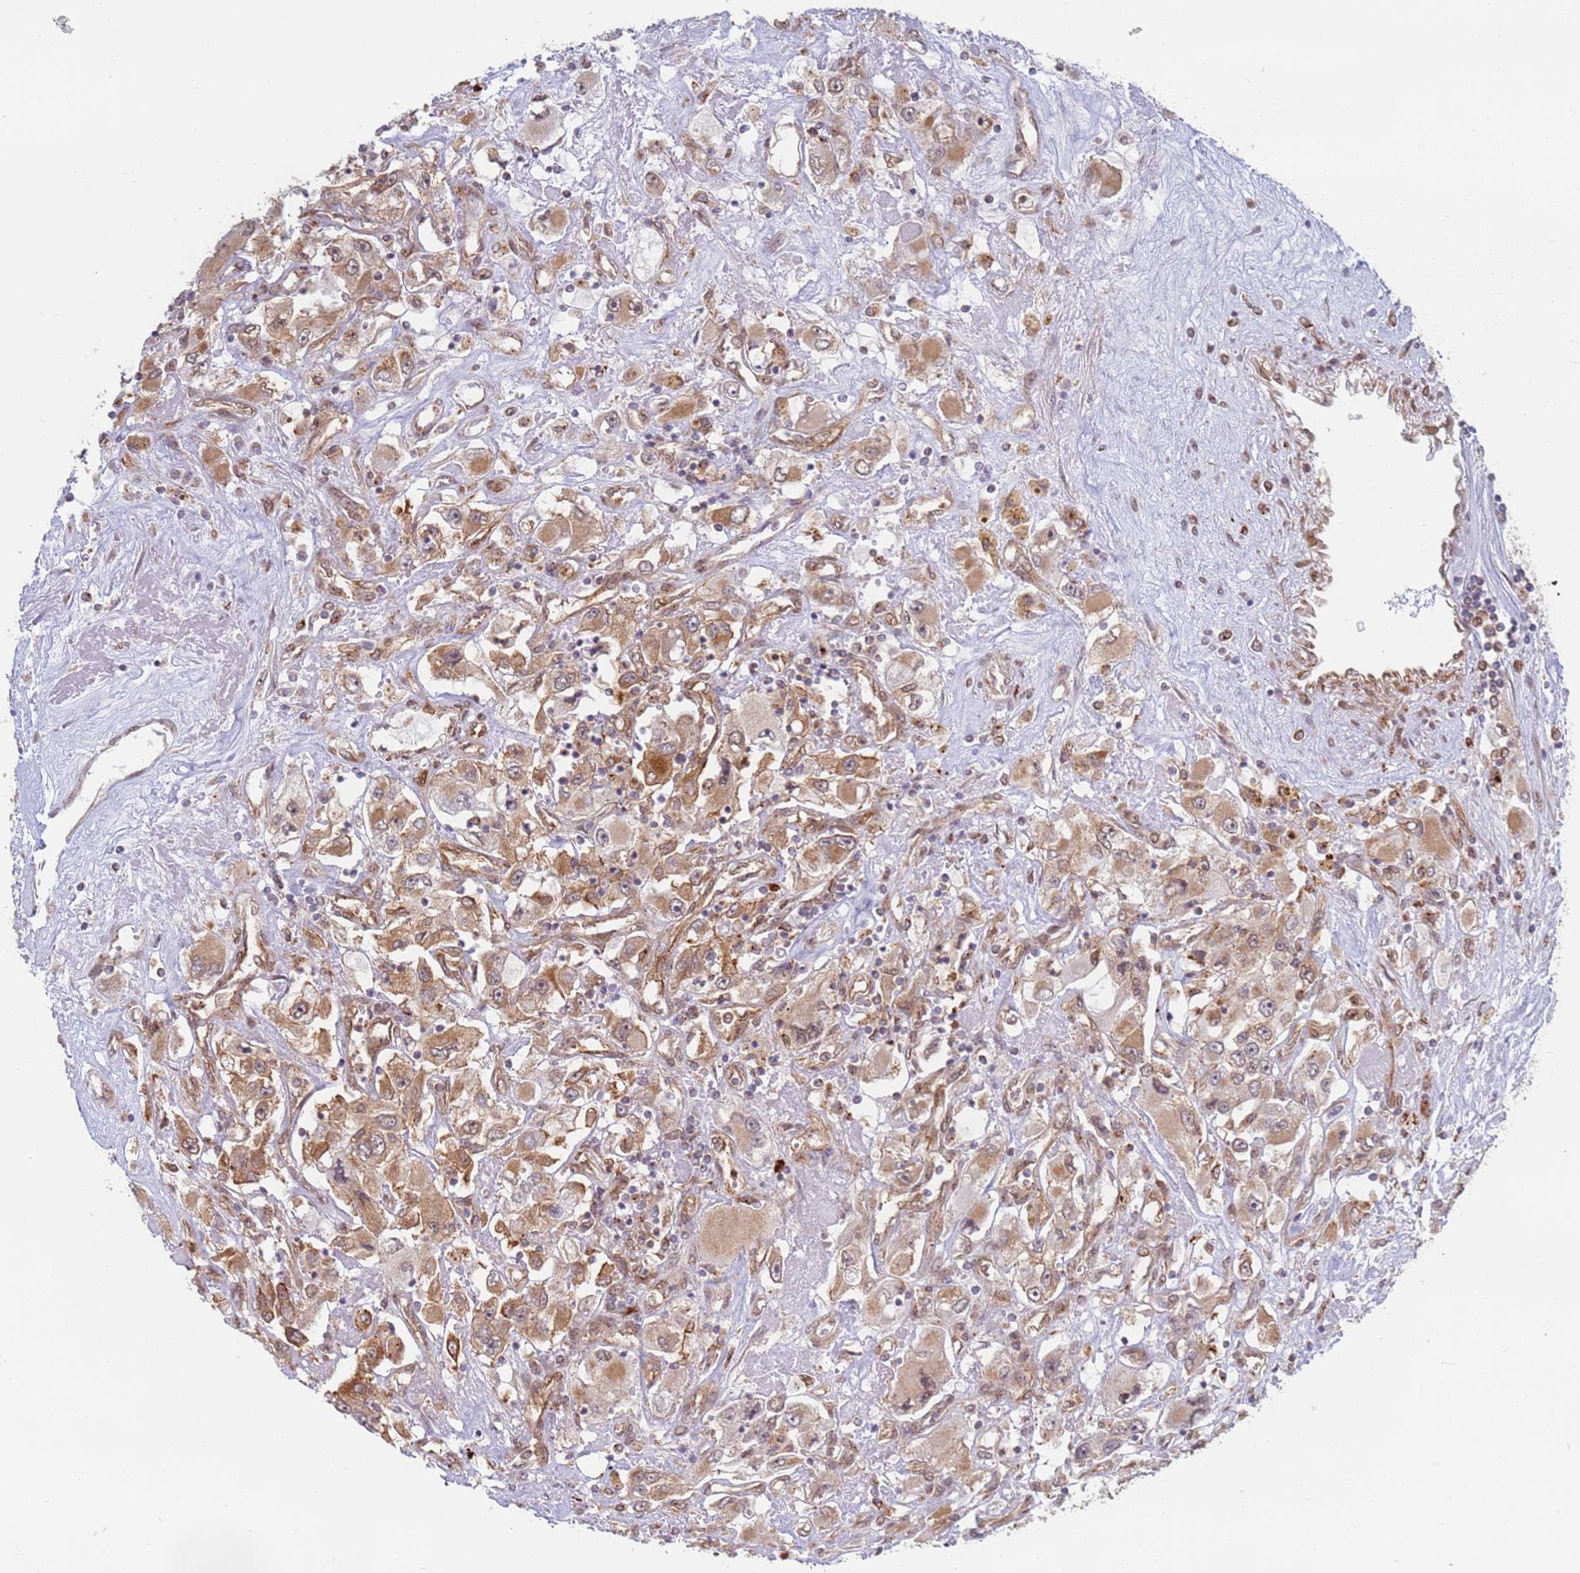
{"staining": {"intensity": "moderate", "quantity": ">75%", "location": "cytoplasmic/membranous"}, "tissue": "renal cancer", "cell_type": "Tumor cells", "image_type": "cancer", "snomed": [{"axis": "morphology", "description": "Adenocarcinoma, NOS"}, {"axis": "topography", "description": "Kidney"}], "caption": "Protein staining by IHC displays moderate cytoplasmic/membranous positivity in approximately >75% of tumor cells in renal adenocarcinoma. The staining was performed using DAB (3,3'-diaminobenzidine) to visualize the protein expression in brown, while the nuclei were stained in blue with hematoxylin (Magnification: 20x).", "gene": "CEP170", "patient": {"sex": "female", "age": 52}}